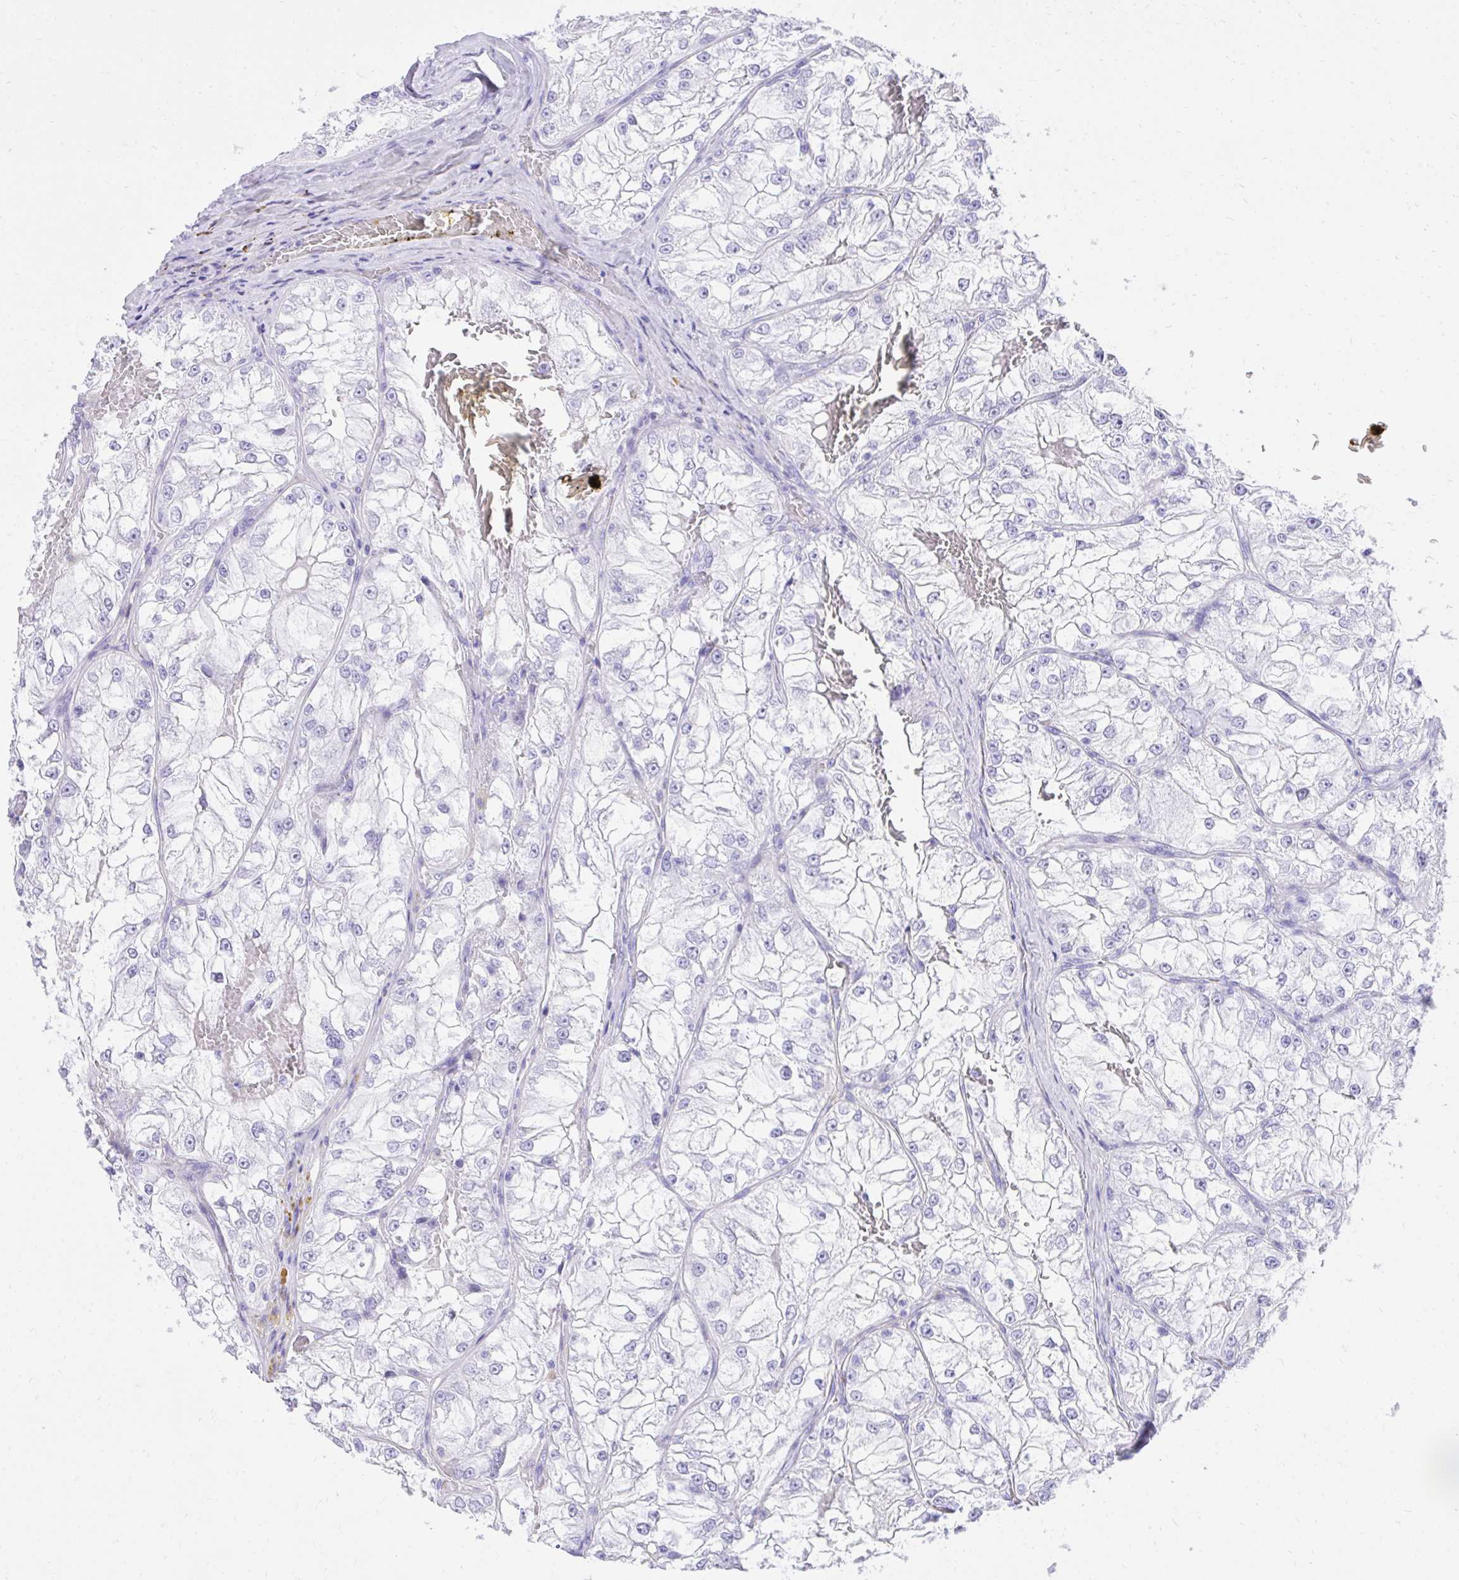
{"staining": {"intensity": "negative", "quantity": "none", "location": "none"}, "tissue": "renal cancer", "cell_type": "Tumor cells", "image_type": "cancer", "snomed": [{"axis": "morphology", "description": "Adenocarcinoma, NOS"}, {"axis": "topography", "description": "Kidney"}], "caption": "Tumor cells are negative for protein expression in human renal cancer.", "gene": "KCNN4", "patient": {"sex": "female", "age": 72}}